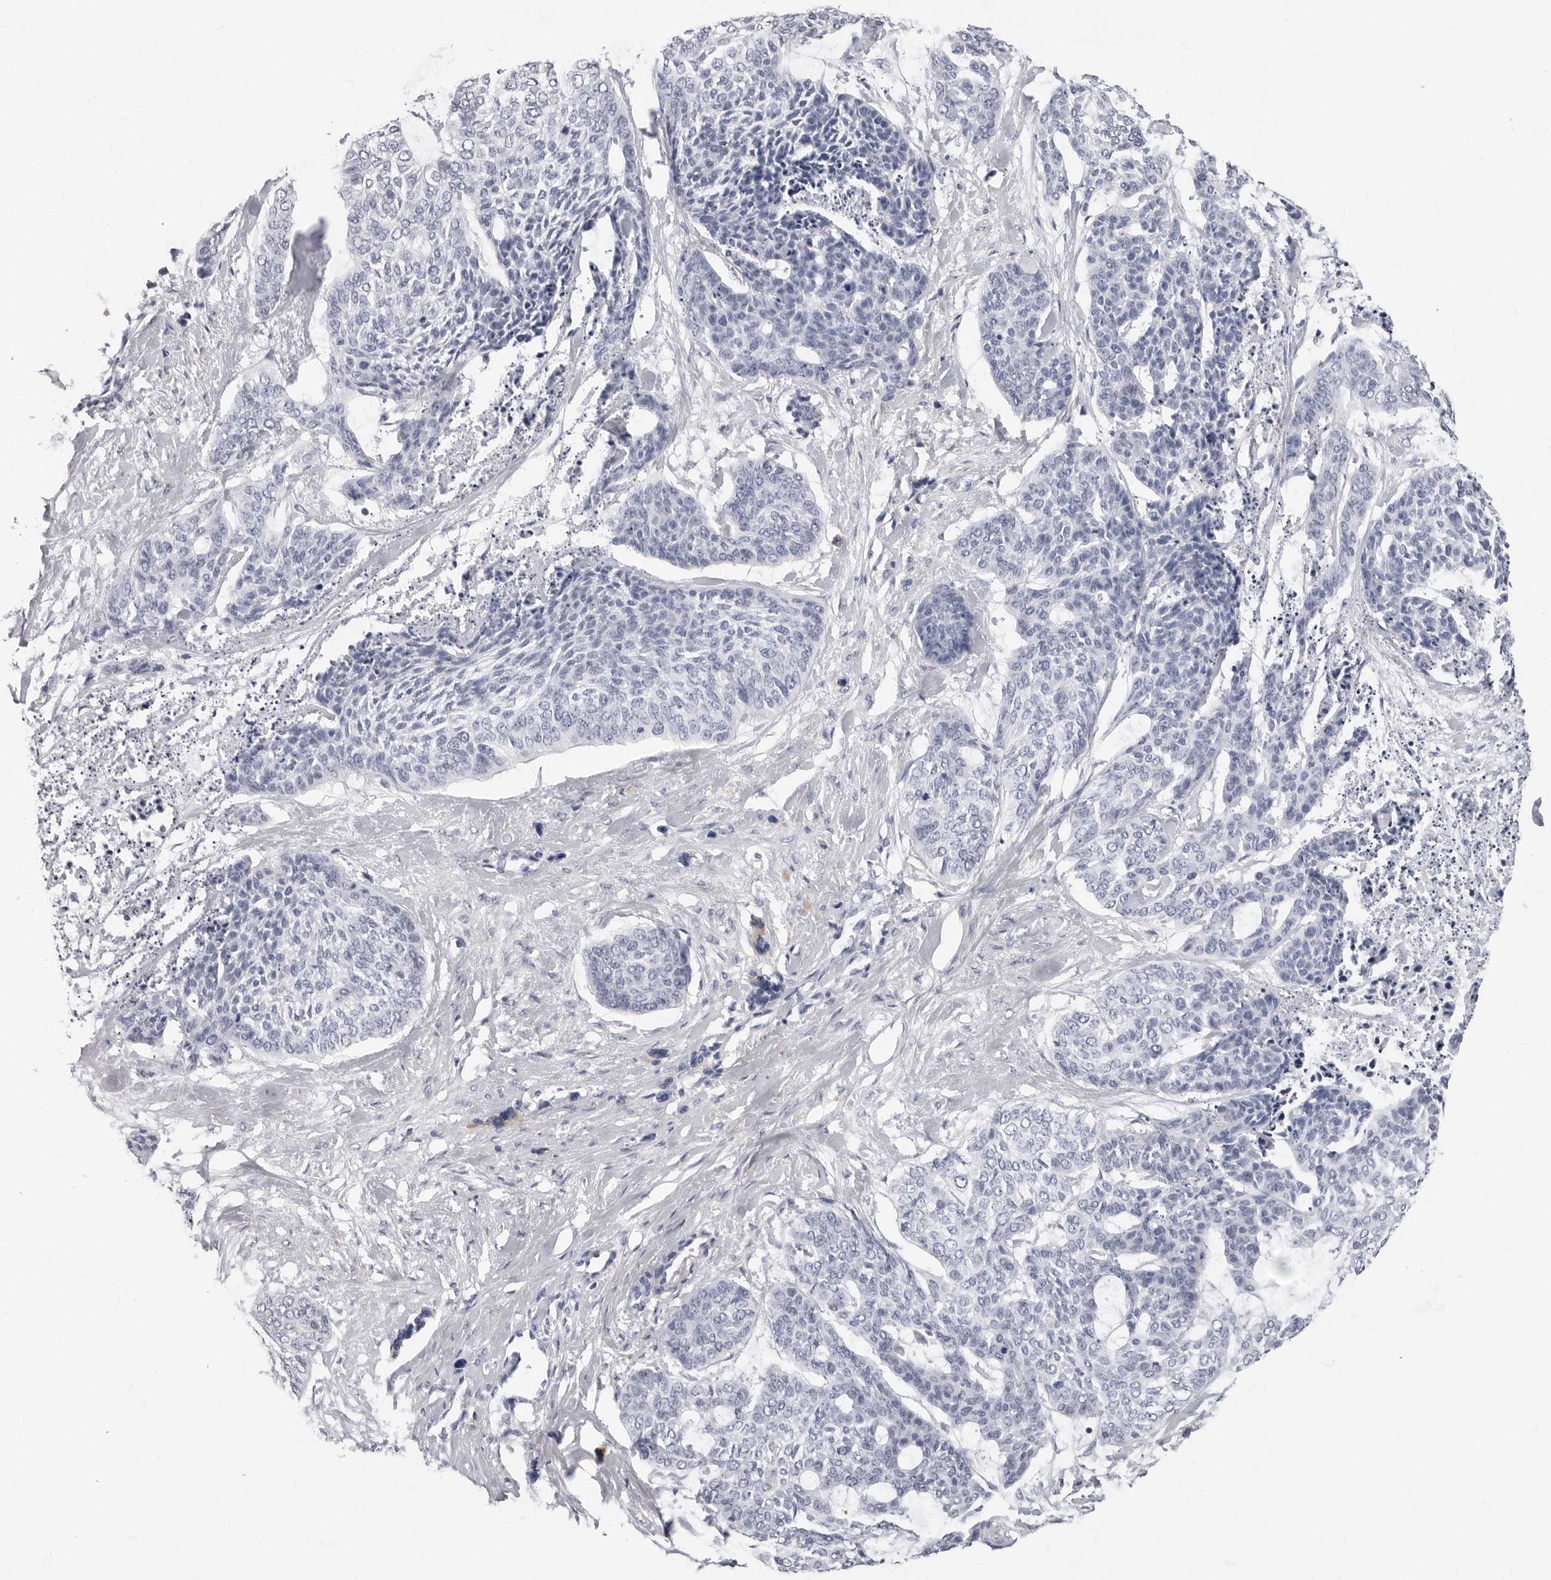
{"staining": {"intensity": "negative", "quantity": "none", "location": "none"}, "tissue": "skin cancer", "cell_type": "Tumor cells", "image_type": "cancer", "snomed": [{"axis": "morphology", "description": "Basal cell carcinoma"}, {"axis": "topography", "description": "Skin"}], "caption": "Tumor cells are negative for protein expression in human skin cancer.", "gene": "ERICH3", "patient": {"sex": "female", "age": 64}}